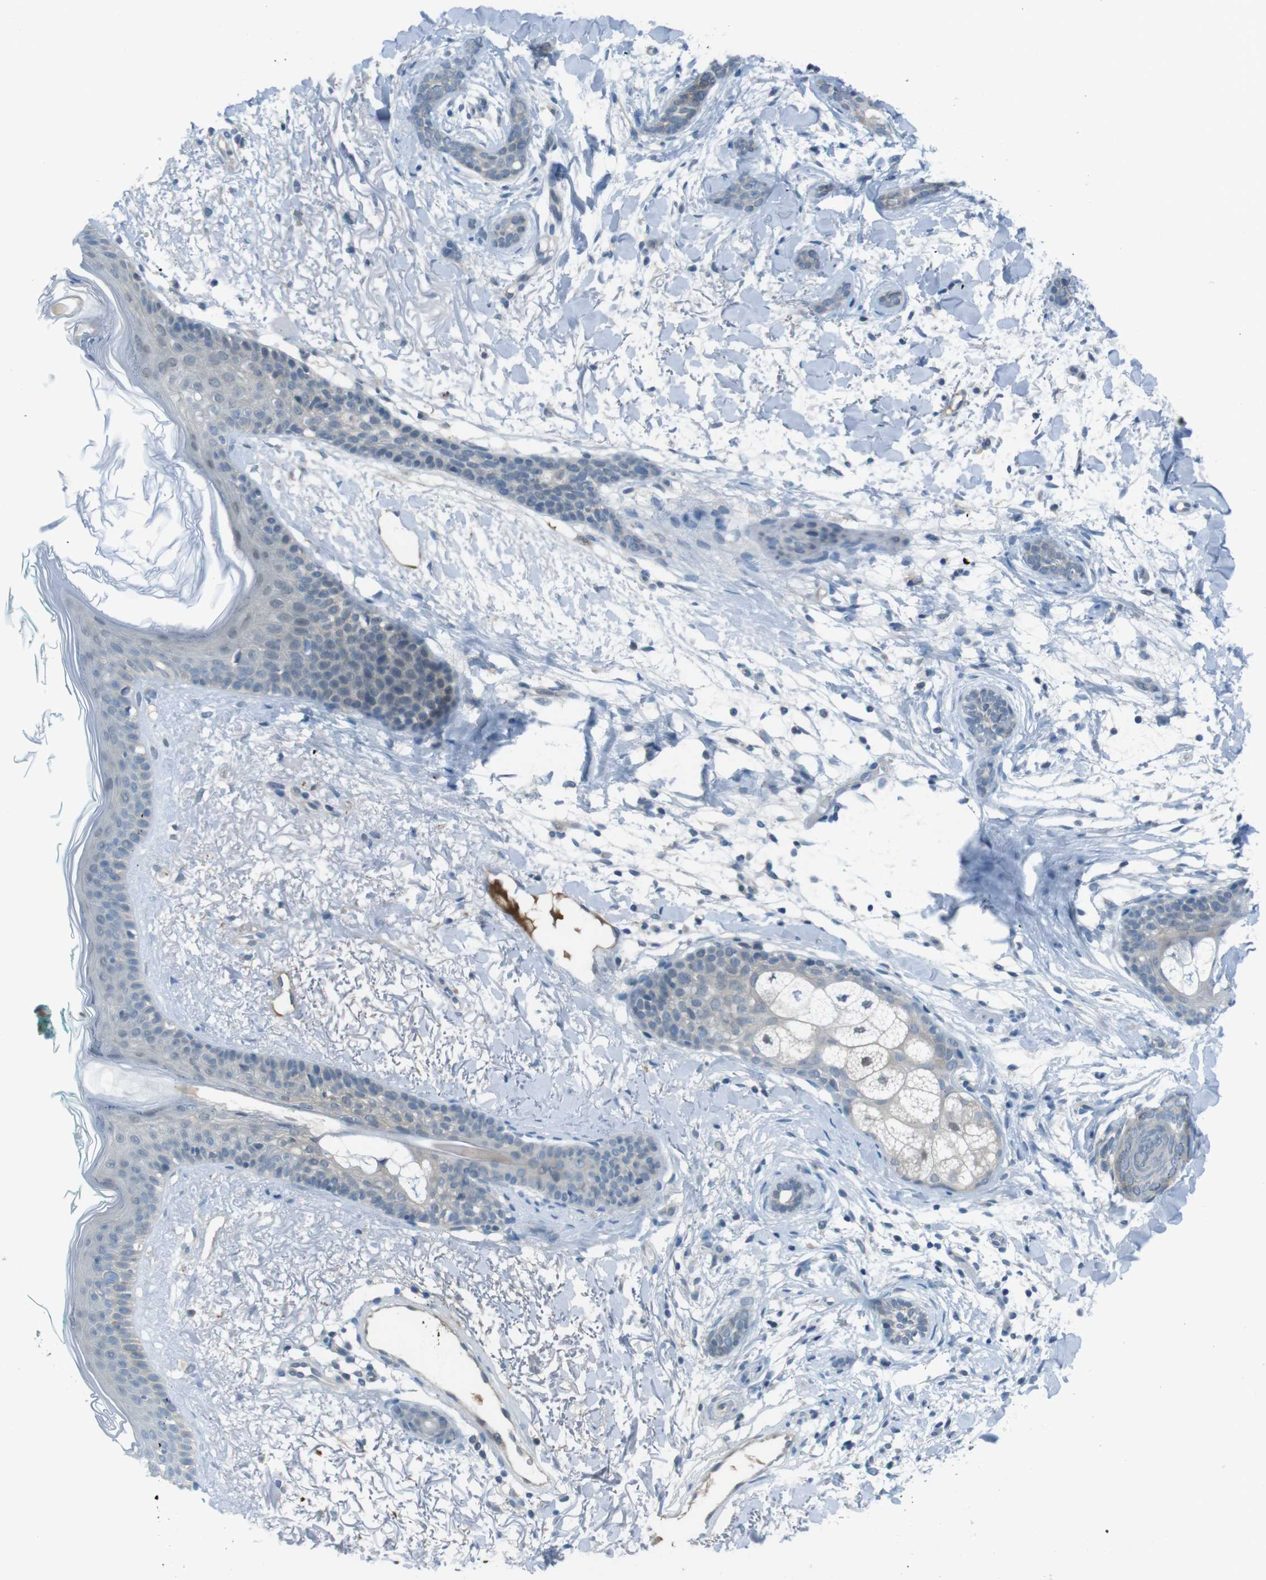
{"staining": {"intensity": "negative", "quantity": "none", "location": "none"}, "tissue": "skin cancer", "cell_type": "Tumor cells", "image_type": "cancer", "snomed": [{"axis": "morphology", "description": "Basal cell carcinoma"}, {"axis": "morphology", "description": "Adnexal tumor, benign"}, {"axis": "topography", "description": "Skin"}], "caption": "A photomicrograph of basal cell carcinoma (skin) stained for a protein displays no brown staining in tumor cells.", "gene": "ZDHHC20", "patient": {"sex": "female", "age": 42}}